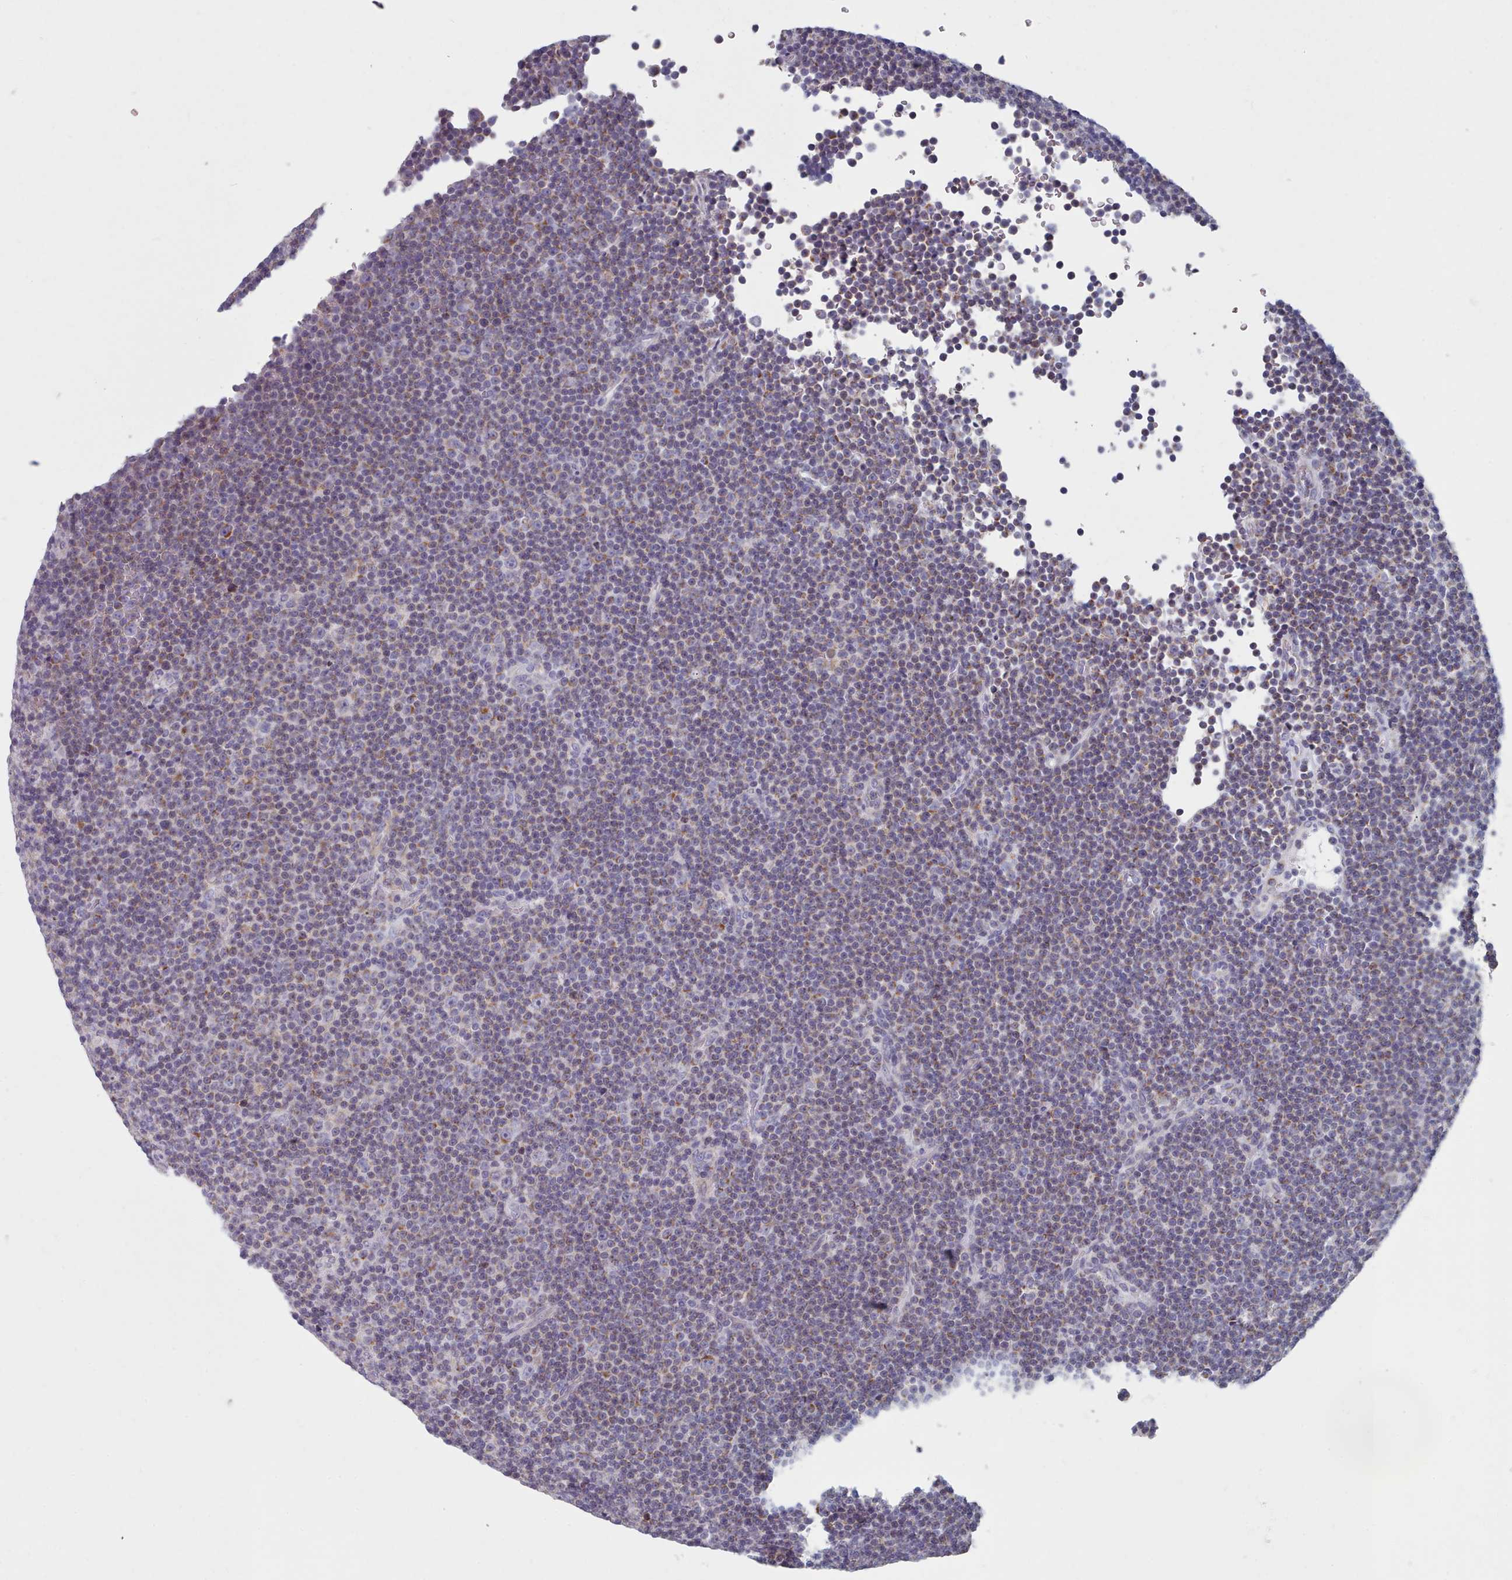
{"staining": {"intensity": "weak", "quantity": "25%-75%", "location": "cytoplasmic/membranous"}, "tissue": "lymphoma", "cell_type": "Tumor cells", "image_type": "cancer", "snomed": [{"axis": "morphology", "description": "Malignant lymphoma, non-Hodgkin's type, Low grade"}, {"axis": "topography", "description": "Lymph node"}], "caption": "Human lymphoma stained with a brown dye reveals weak cytoplasmic/membranous positive expression in about 25%-75% of tumor cells.", "gene": "FAM170B", "patient": {"sex": "female", "age": 67}}